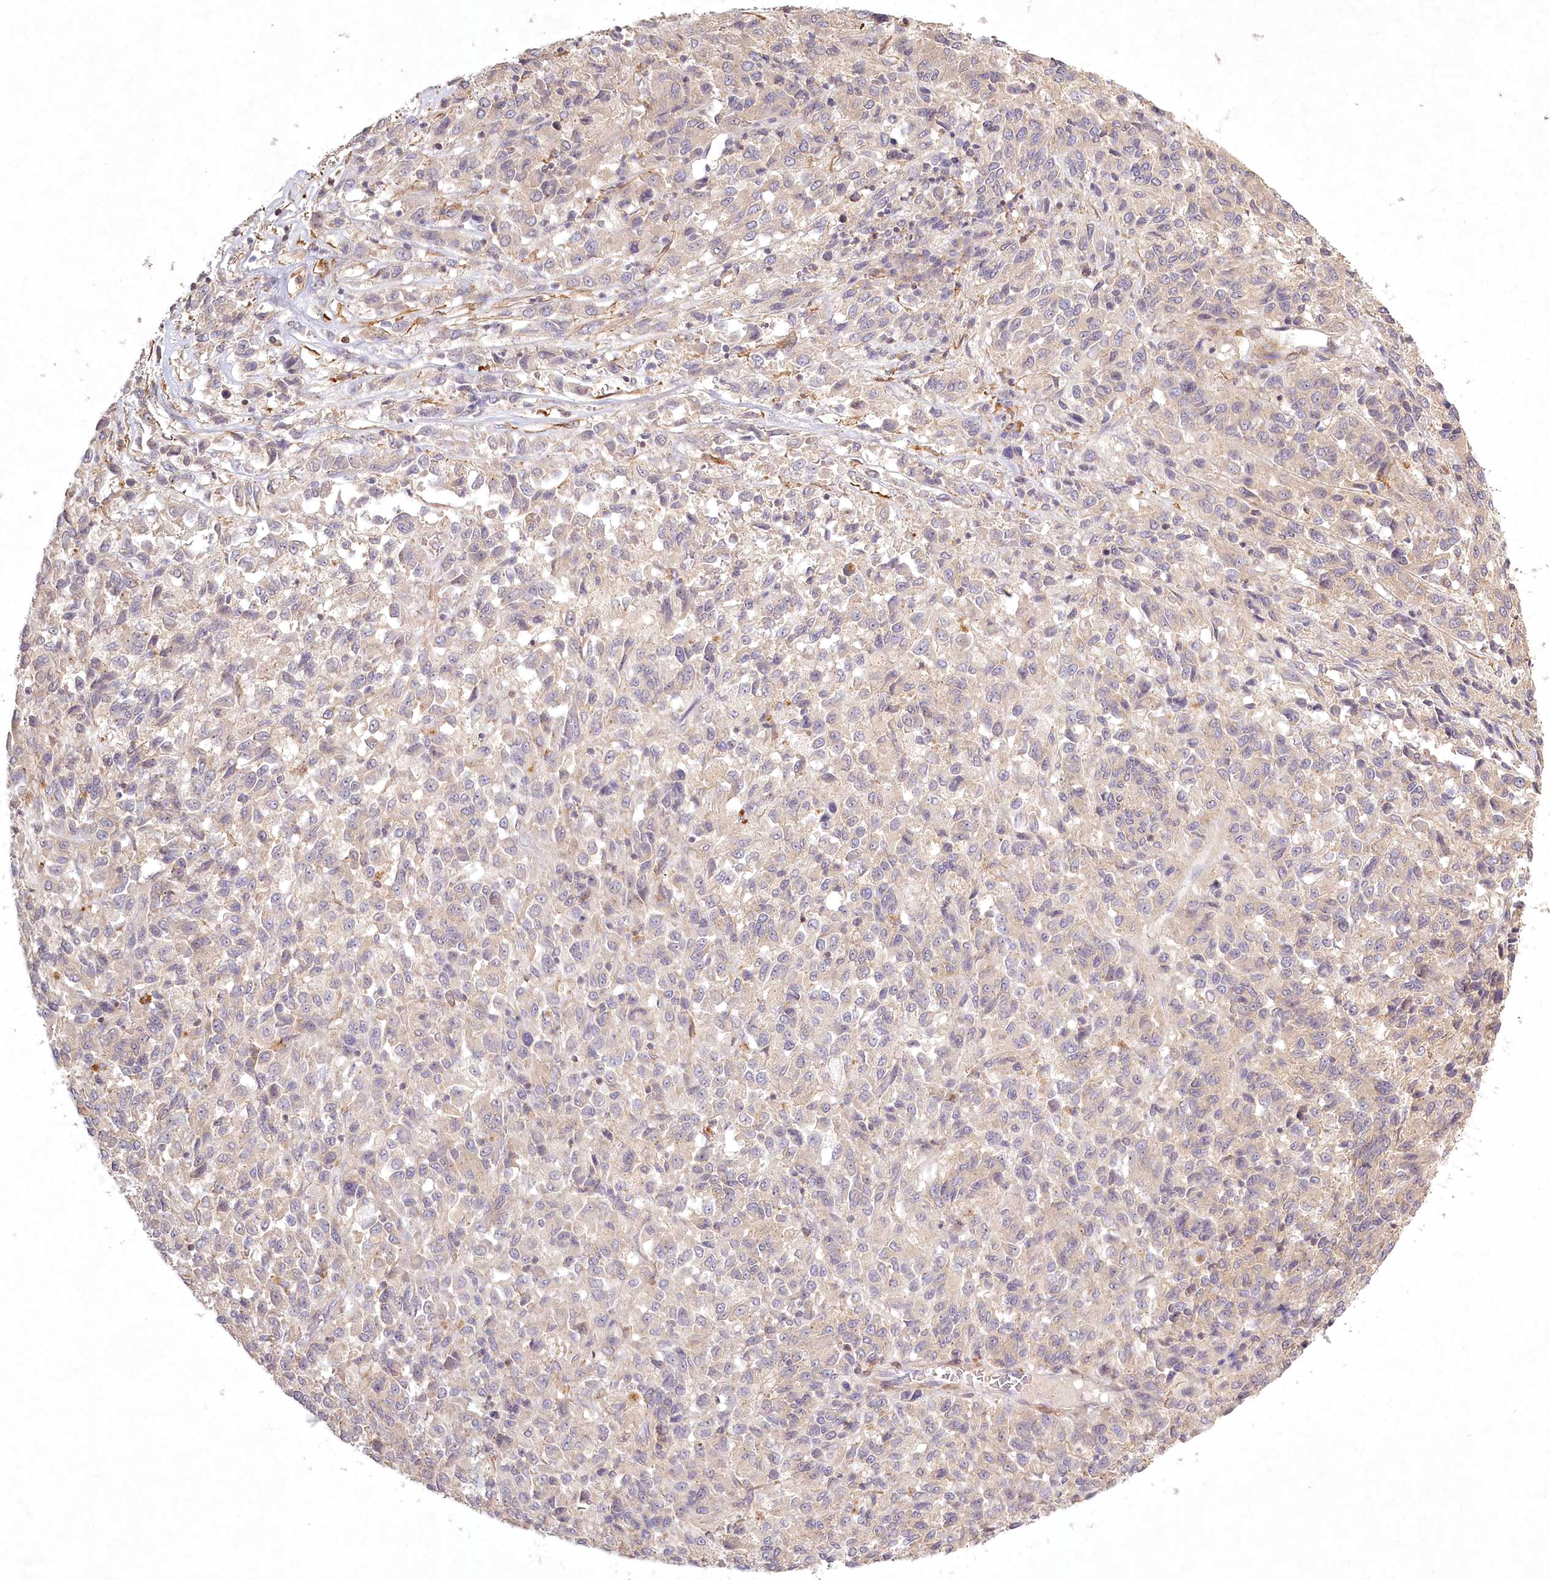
{"staining": {"intensity": "negative", "quantity": "none", "location": "none"}, "tissue": "melanoma", "cell_type": "Tumor cells", "image_type": "cancer", "snomed": [{"axis": "morphology", "description": "Malignant melanoma, Metastatic site"}, {"axis": "topography", "description": "Lung"}], "caption": "High power microscopy micrograph of an immunohistochemistry micrograph of malignant melanoma (metastatic site), revealing no significant staining in tumor cells.", "gene": "INPP4B", "patient": {"sex": "male", "age": 64}}